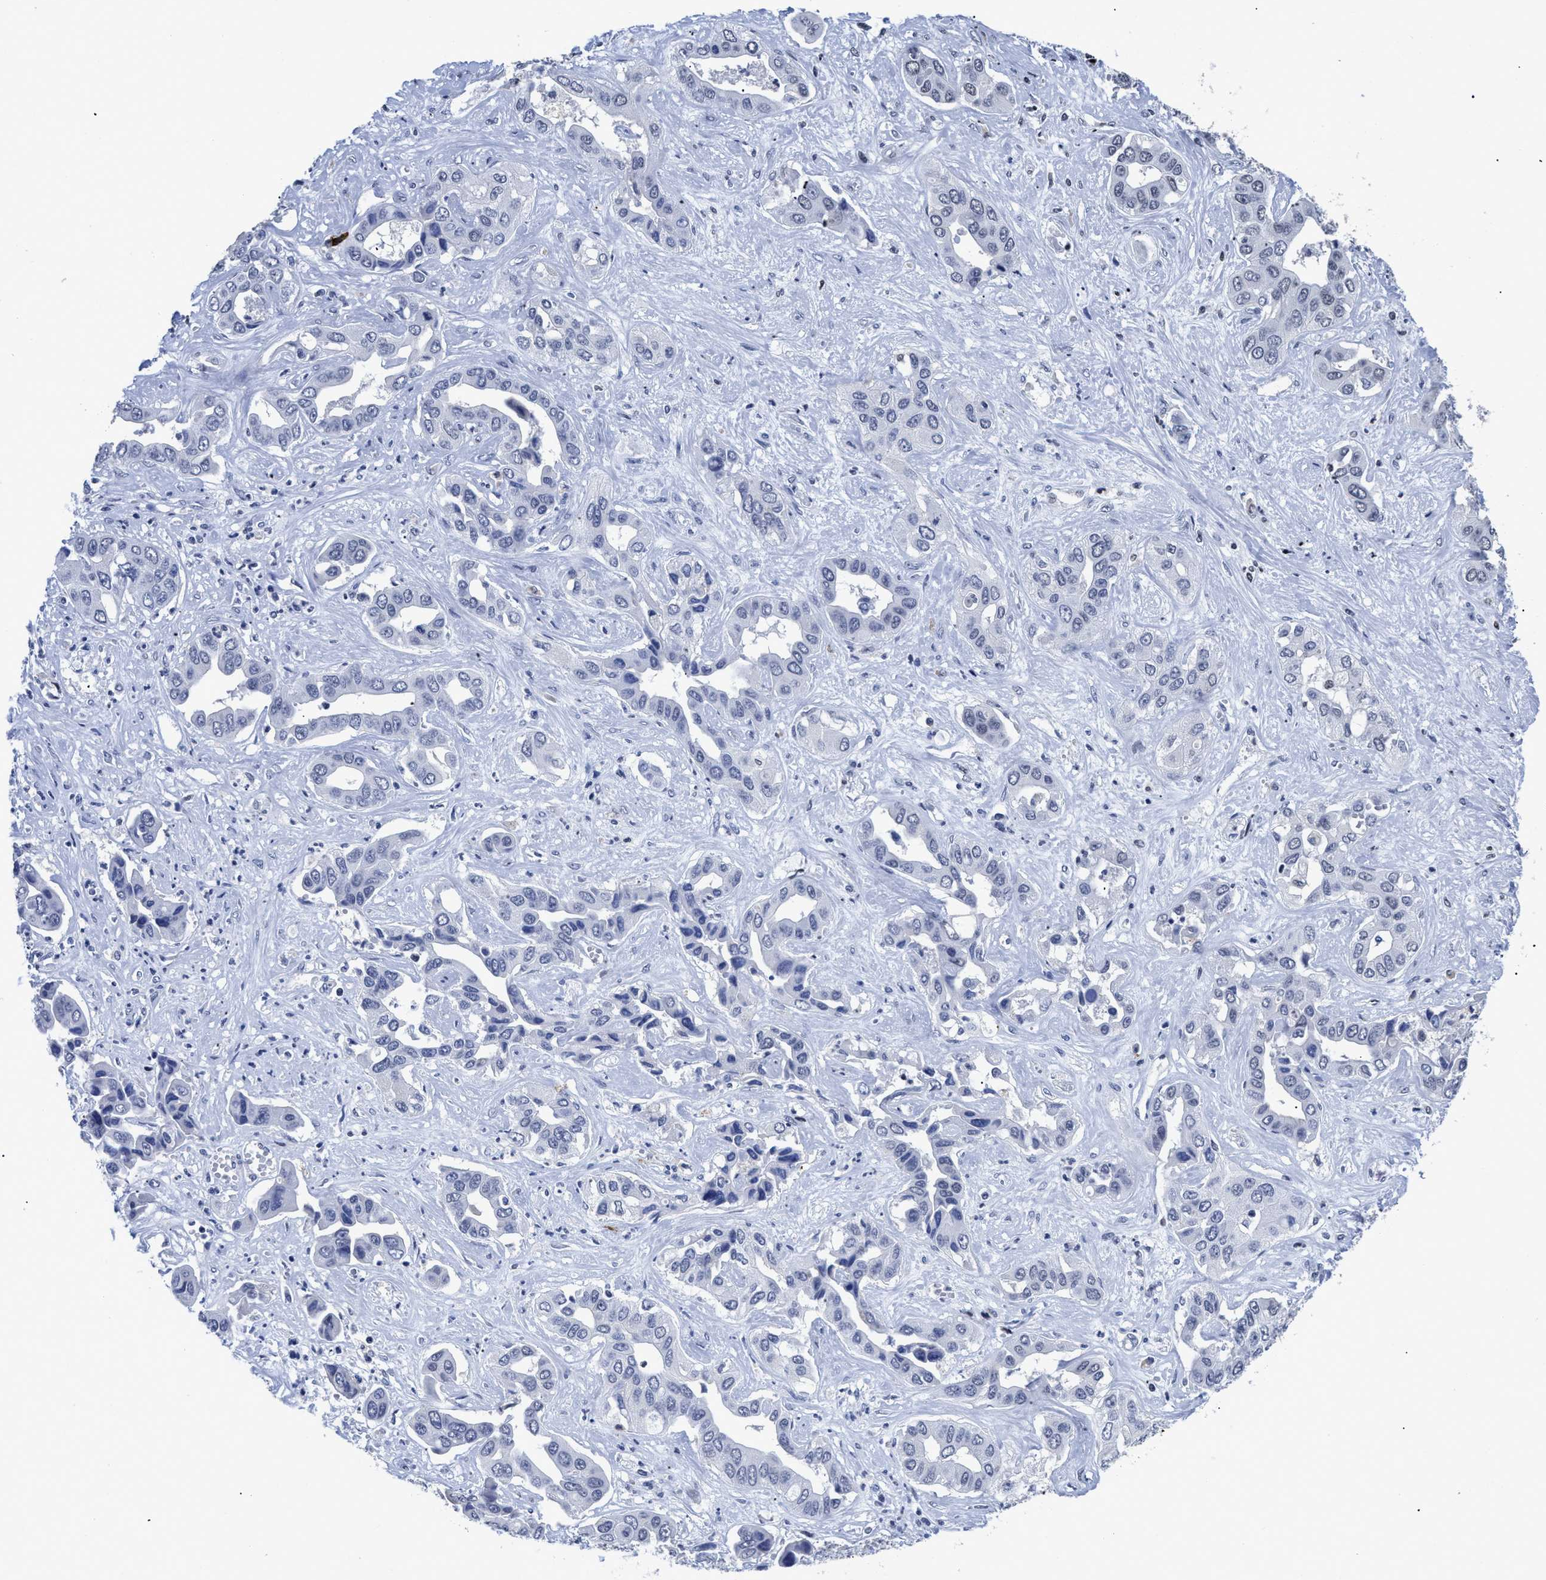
{"staining": {"intensity": "negative", "quantity": "none", "location": "none"}, "tissue": "liver cancer", "cell_type": "Tumor cells", "image_type": "cancer", "snomed": [{"axis": "morphology", "description": "Cholangiocarcinoma"}, {"axis": "topography", "description": "Liver"}], "caption": "This is an immunohistochemistry (IHC) image of liver cholangiocarcinoma. There is no positivity in tumor cells.", "gene": "CALHM3", "patient": {"sex": "female", "age": 52}}